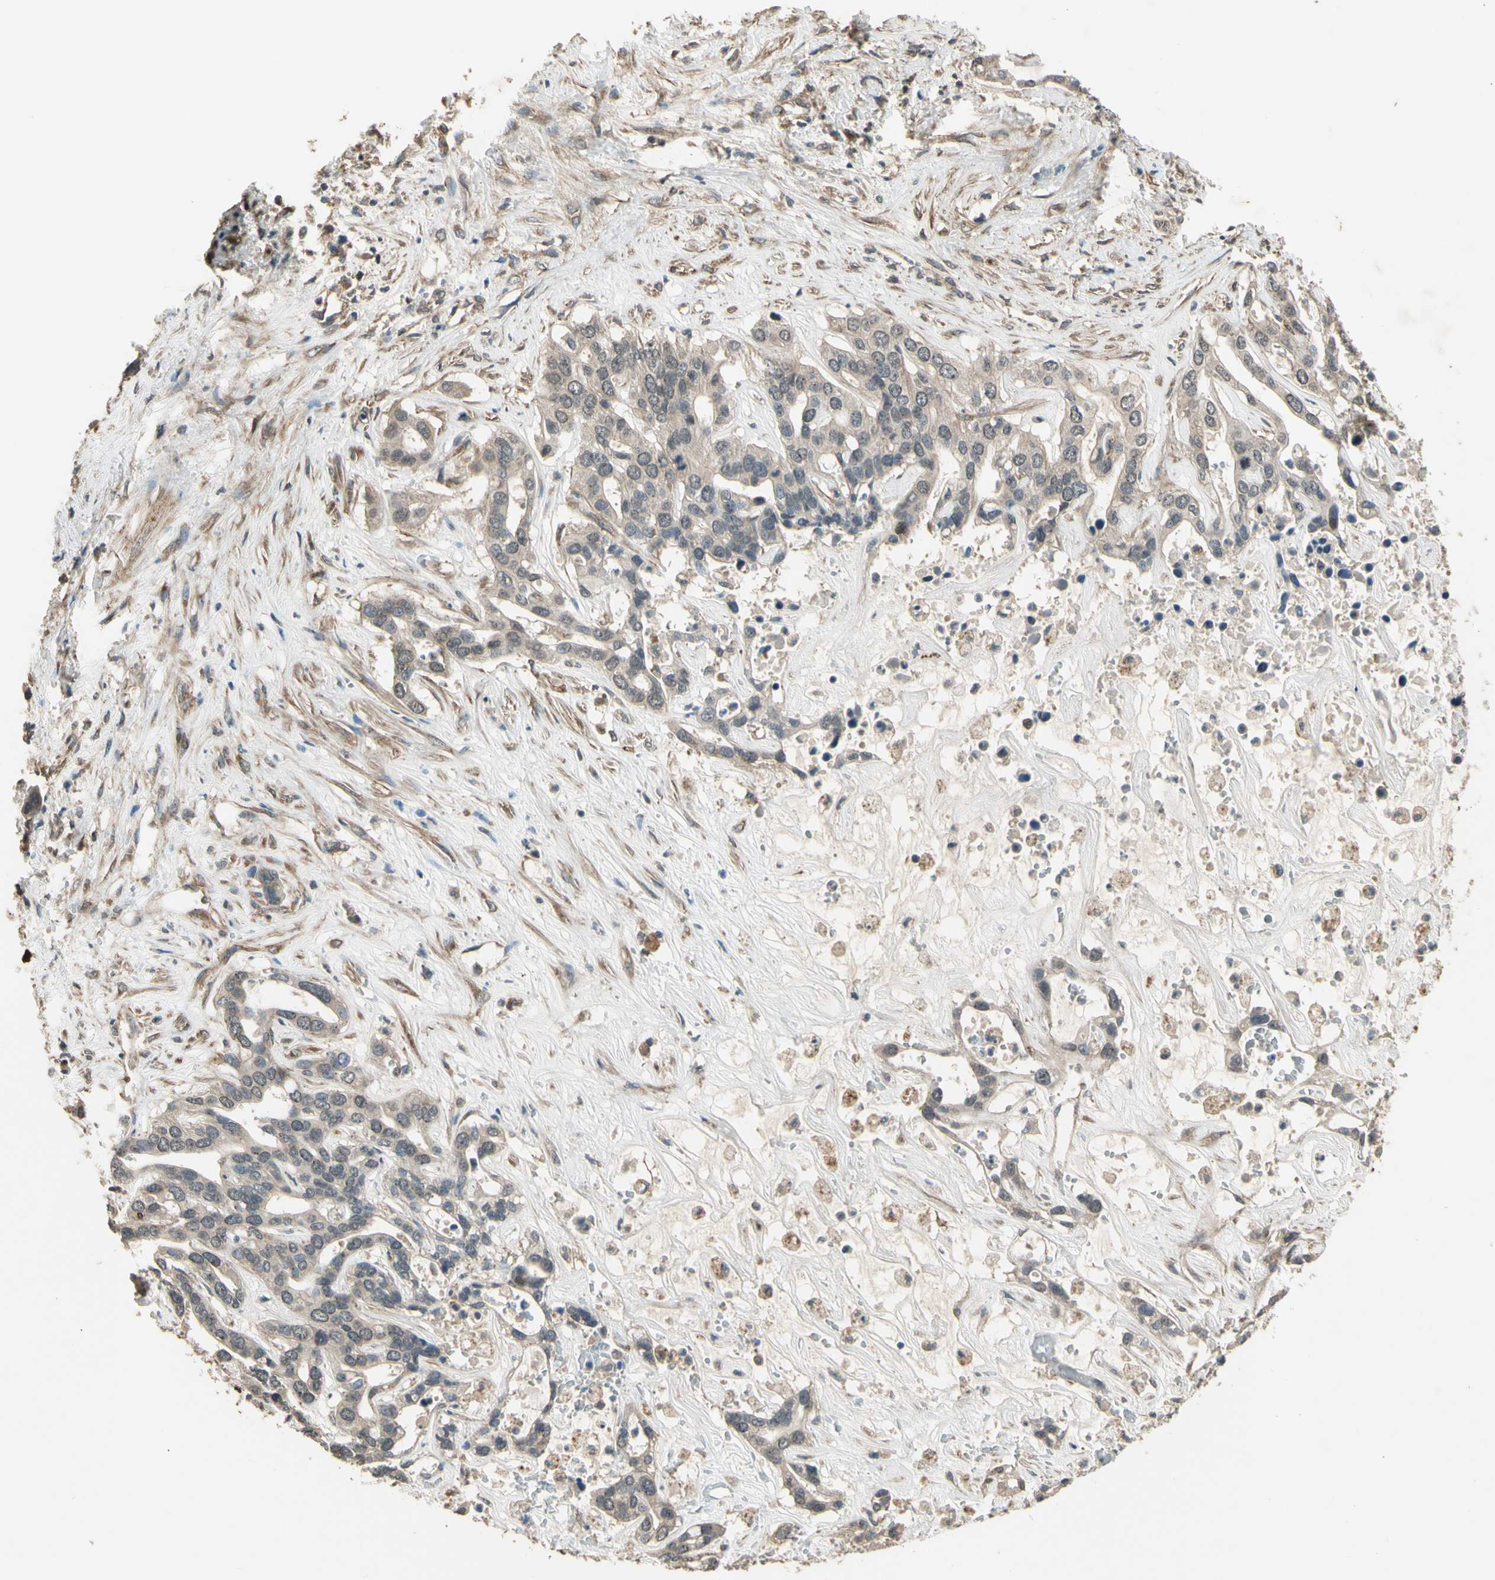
{"staining": {"intensity": "moderate", "quantity": ">75%", "location": "cytoplasmic/membranous"}, "tissue": "liver cancer", "cell_type": "Tumor cells", "image_type": "cancer", "snomed": [{"axis": "morphology", "description": "Cholangiocarcinoma"}, {"axis": "topography", "description": "Liver"}], "caption": "Liver cancer (cholangiocarcinoma) stained with DAB (3,3'-diaminobenzidine) IHC displays medium levels of moderate cytoplasmic/membranous positivity in approximately >75% of tumor cells. Immunohistochemistry (ihc) stains the protein of interest in brown and the nuclei are stained blue.", "gene": "EFNB2", "patient": {"sex": "female", "age": 65}}